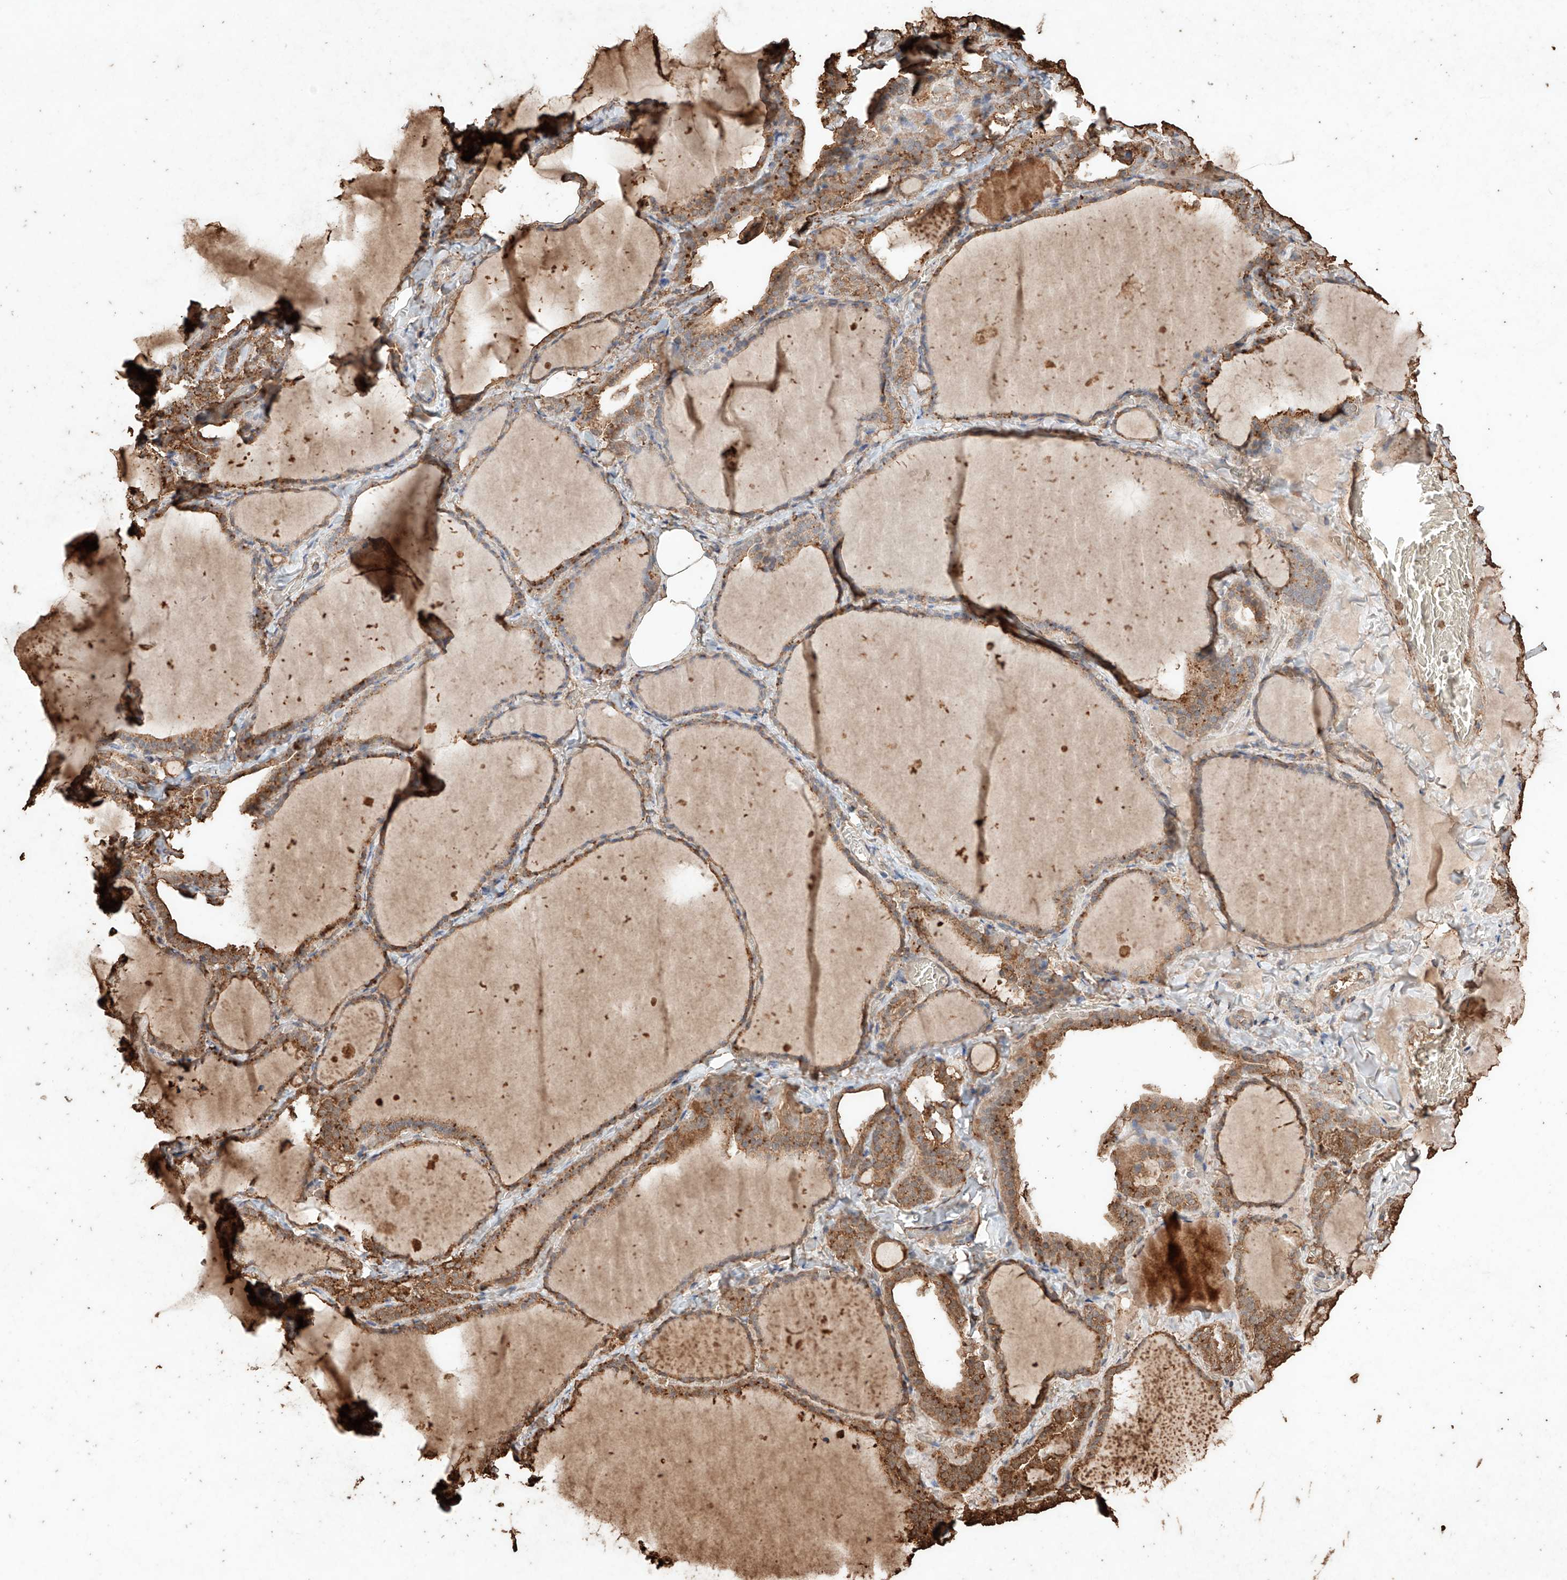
{"staining": {"intensity": "strong", "quantity": ">75%", "location": "cytoplasmic/membranous"}, "tissue": "thyroid gland", "cell_type": "Glandular cells", "image_type": "normal", "snomed": [{"axis": "morphology", "description": "Normal tissue, NOS"}, {"axis": "topography", "description": "Thyroid gland"}], "caption": "Immunohistochemistry (IHC) staining of benign thyroid gland, which demonstrates high levels of strong cytoplasmic/membranous positivity in approximately >75% of glandular cells indicating strong cytoplasmic/membranous protein staining. The staining was performed using DAB (3,3'-diaminobenzidine) (brown) for protein detection and nuclei were counterstained in hematoxylin (blue).", "gene": "M6PR", "patient": {"sex": "female", "age": 22}}